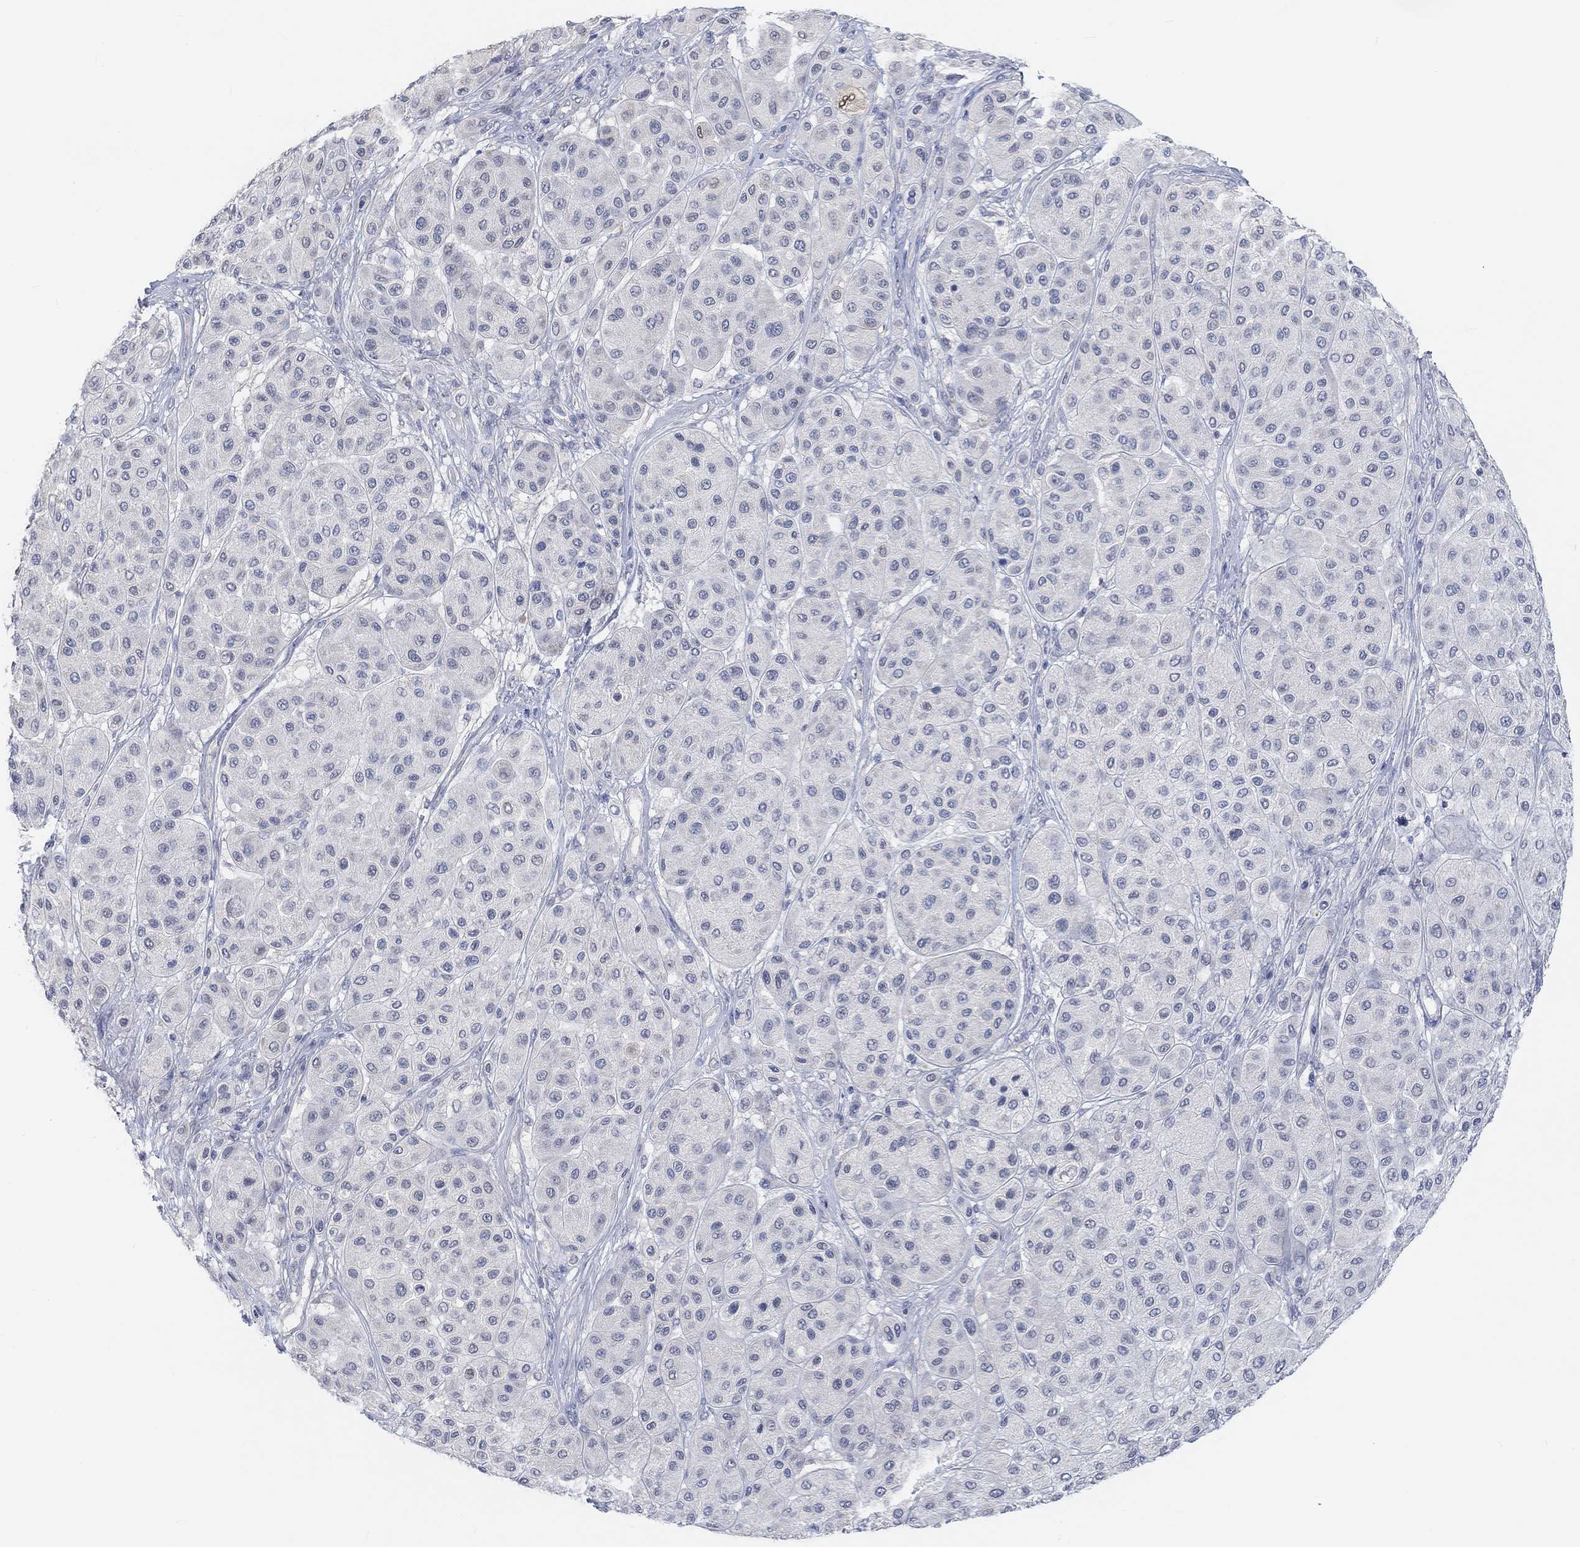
{"staining": {"intensity": "negative", "quantity": "none", "location": "none"}, "tissue": "melanoma", "cell_type": "Tumor cells", "image_type": "cancer", "snomed": [{"axis": "morphology", "description": "Malignant melanoma, Metastatic site"}, {"axis": "topography", "description": "Smooth muscle"}], "caption": "A micrograph of human melanoma is negative for staining in tumor cells.", "gene": "MUC1", "patient": {"sex": "male", "age": 41}}